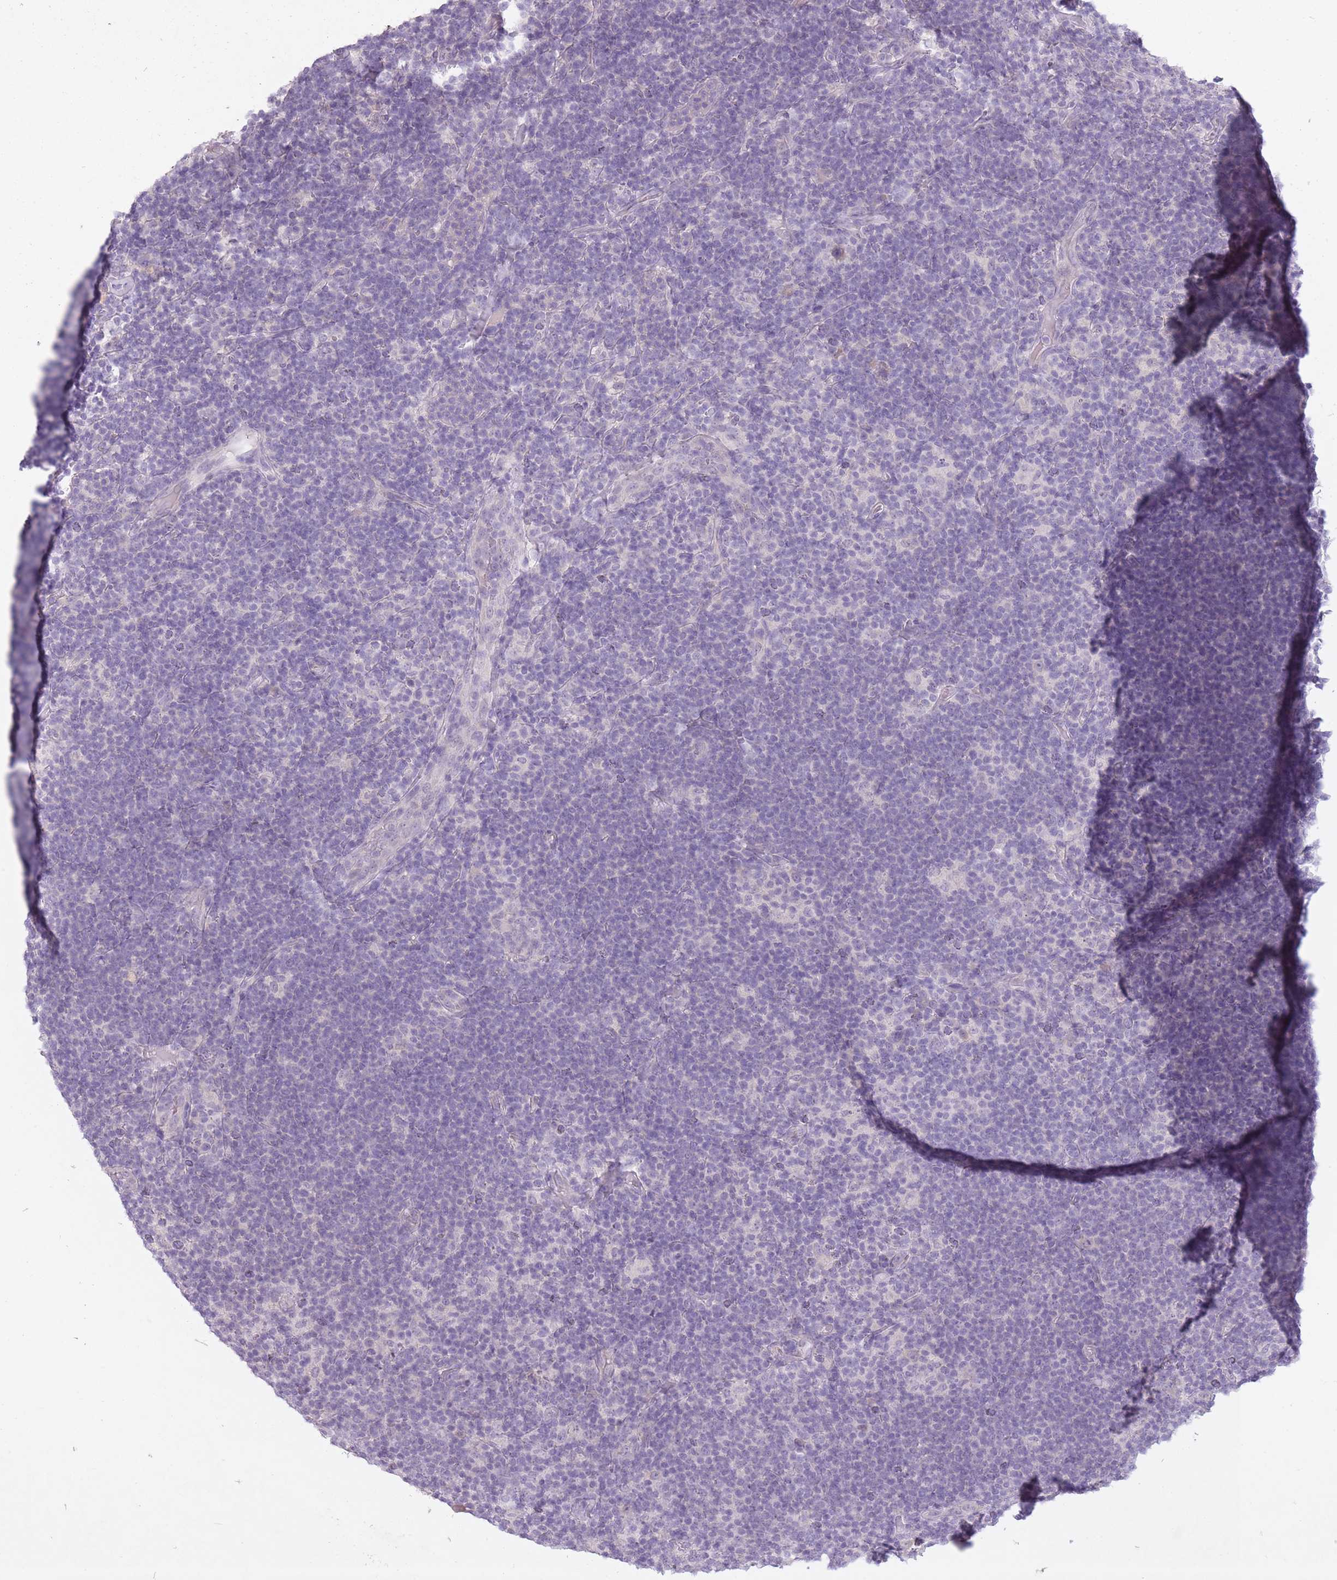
{"staining": {"intensity": "negative", "quantity": "none", "location": "none"}, "tissue": "lymphoma", "cell_type": "Tumor cells", "image_type": "cancer", "snomed": [{"axis": "morphology", "description": "Hodgkin's disease, NOS"}, {"axis": "topography", "description": "Lymph node"}], "caption": "Immunohistochemistry (IHC) of human Hodgkin's disease reveals no expression in tumor cells. Brightfield microscopy of IHC stained with DAB (3,3'-diaminobenzidine) (brown) and hematoxylin (blue), captured at high magnification.", "gene": "FAM43B", "patient": {"sex": "female", "age": 57}}